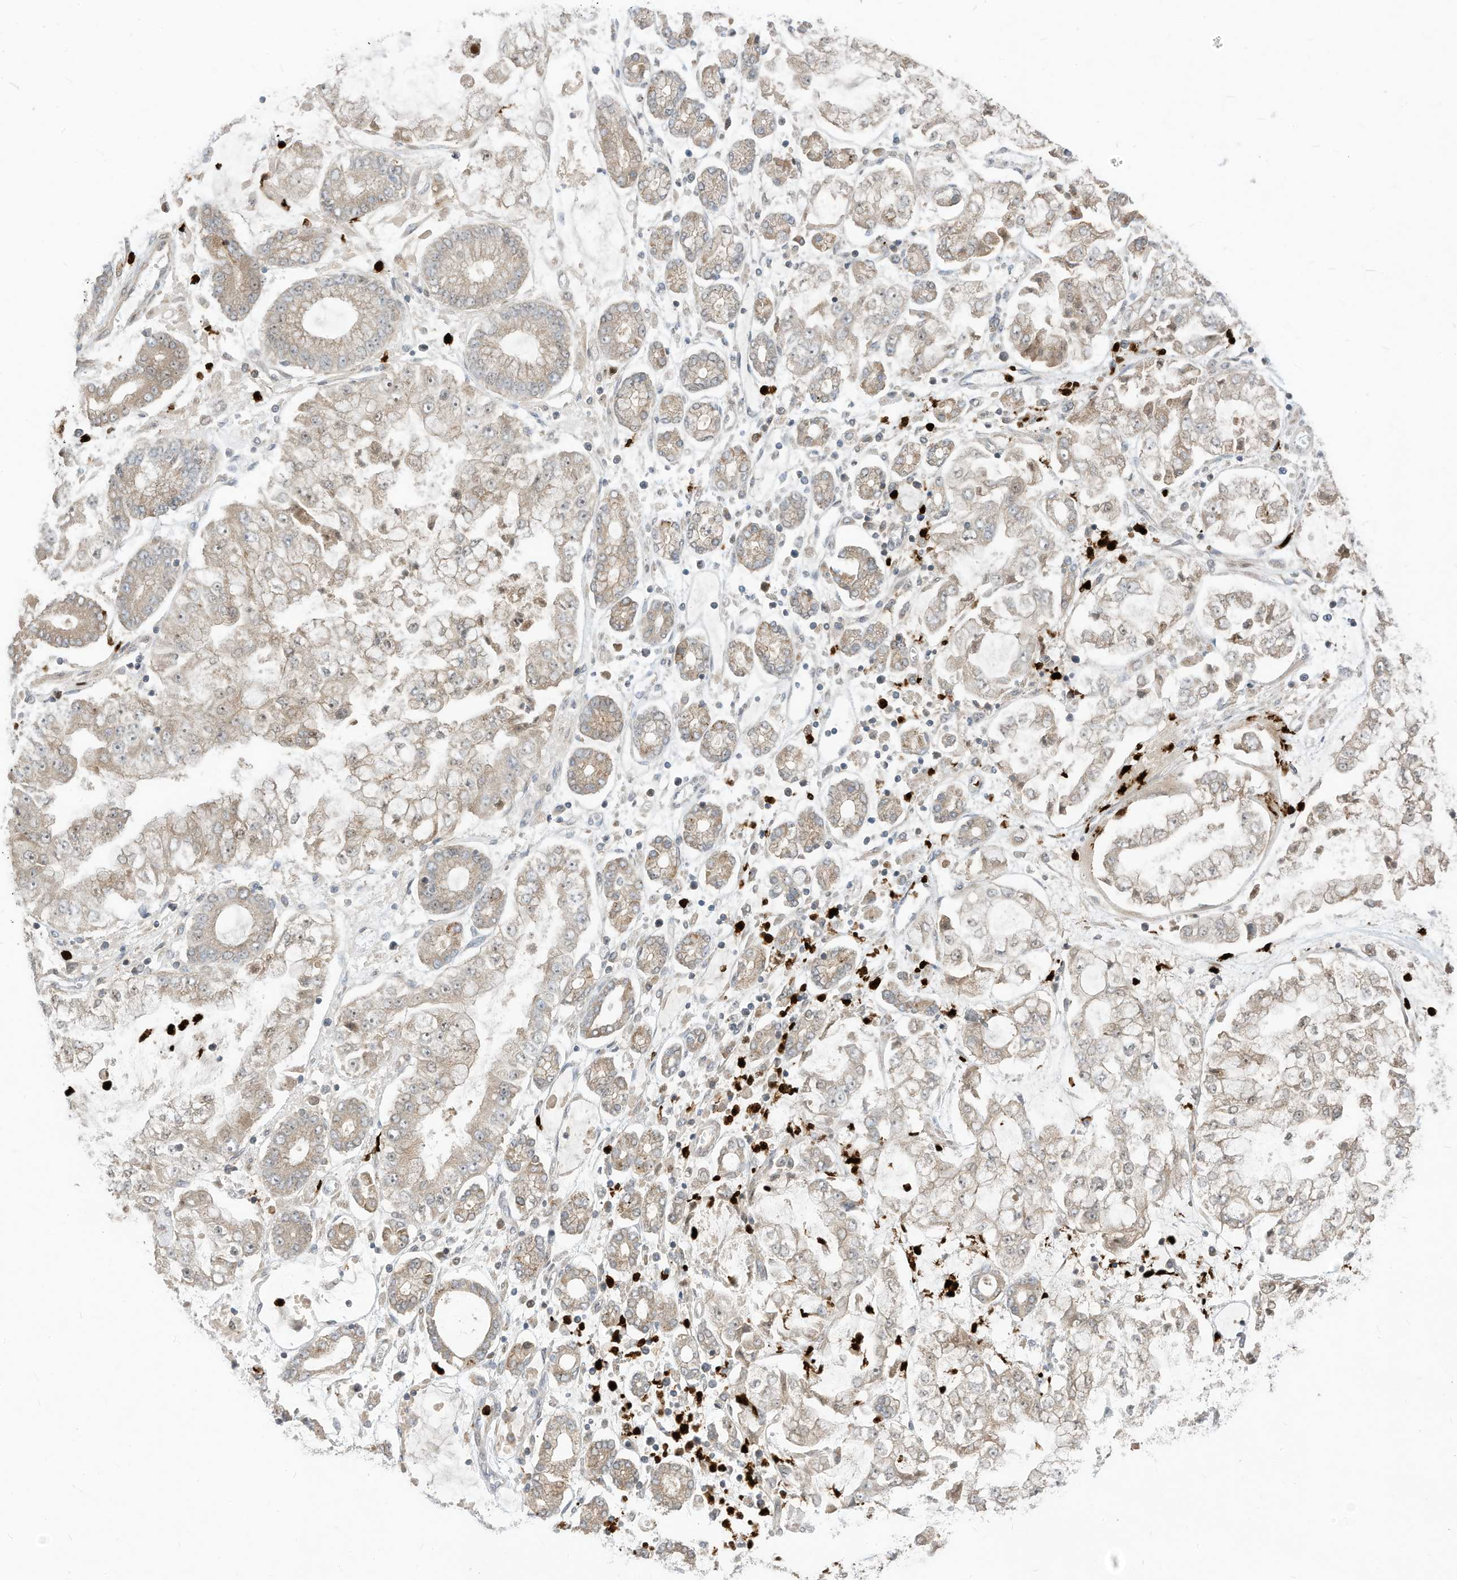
{"staining": {"intensity": "weak", "quantity": "25%-75%", "location": "cytoplasmic/membranous"}, "tissue": "stomach cancer", "cell_type": "Tumor cells", "image_type": "cancer", "snomed": [{"axis": "morphology", "description": "Adenocarcinoma, NOS"}, {"axis": "topography", "description": "Stomach"}], "caption": "Stomach cancer stained with a brown dye shows weak cytoplasmic/membranous positive staining in about 25%-75% of tumor cells.", "gene": "CNKSR1", "patient": {"sex": "male", "age": 76}}